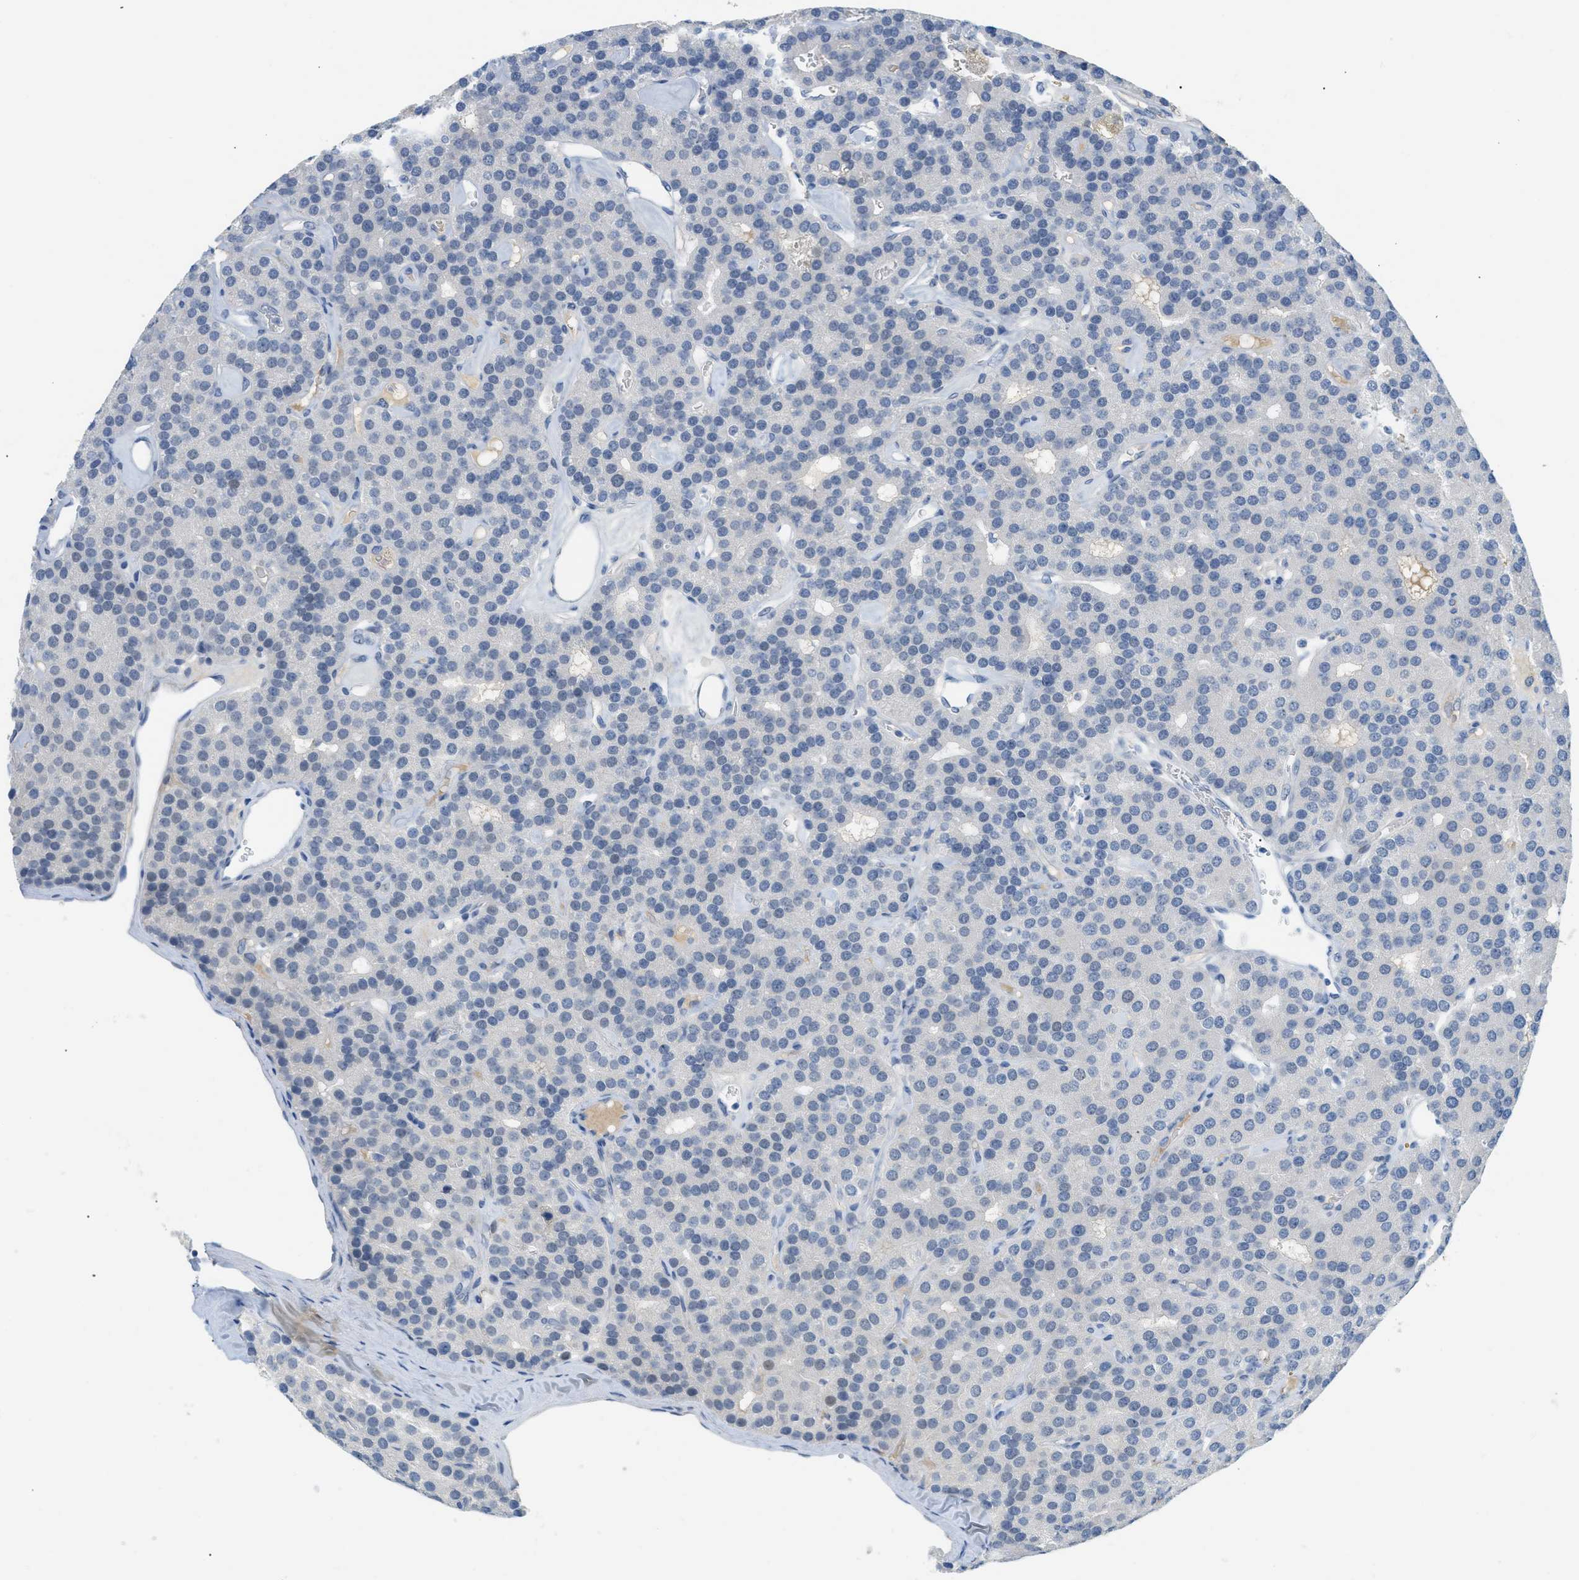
{"staining": {"intensity": "negative", "quantity": "none", "location": "none"}, "tissue": "parathyroid gland", "cell_type": "Glandular cells", "image_type": "normal", "snomed": [{"axis": "morphology", "description": "Normal tissue, NOS"}, {"axis": "morphology", "description": "Adenoma, NOS"}, {"axis": "topography", "description": "Parathyroid gland"}], "caption": "DAB (3,3'-diaminobenzidine) immunohistochemical staining of unremarkable parathyroid gland displays no significant staining in glandular cells. (Immunohistochemistry (ihc), brightfield microscopy, high magnification).", "gene": "HSF2", "patient": {"sex": "female", "age": 86}}